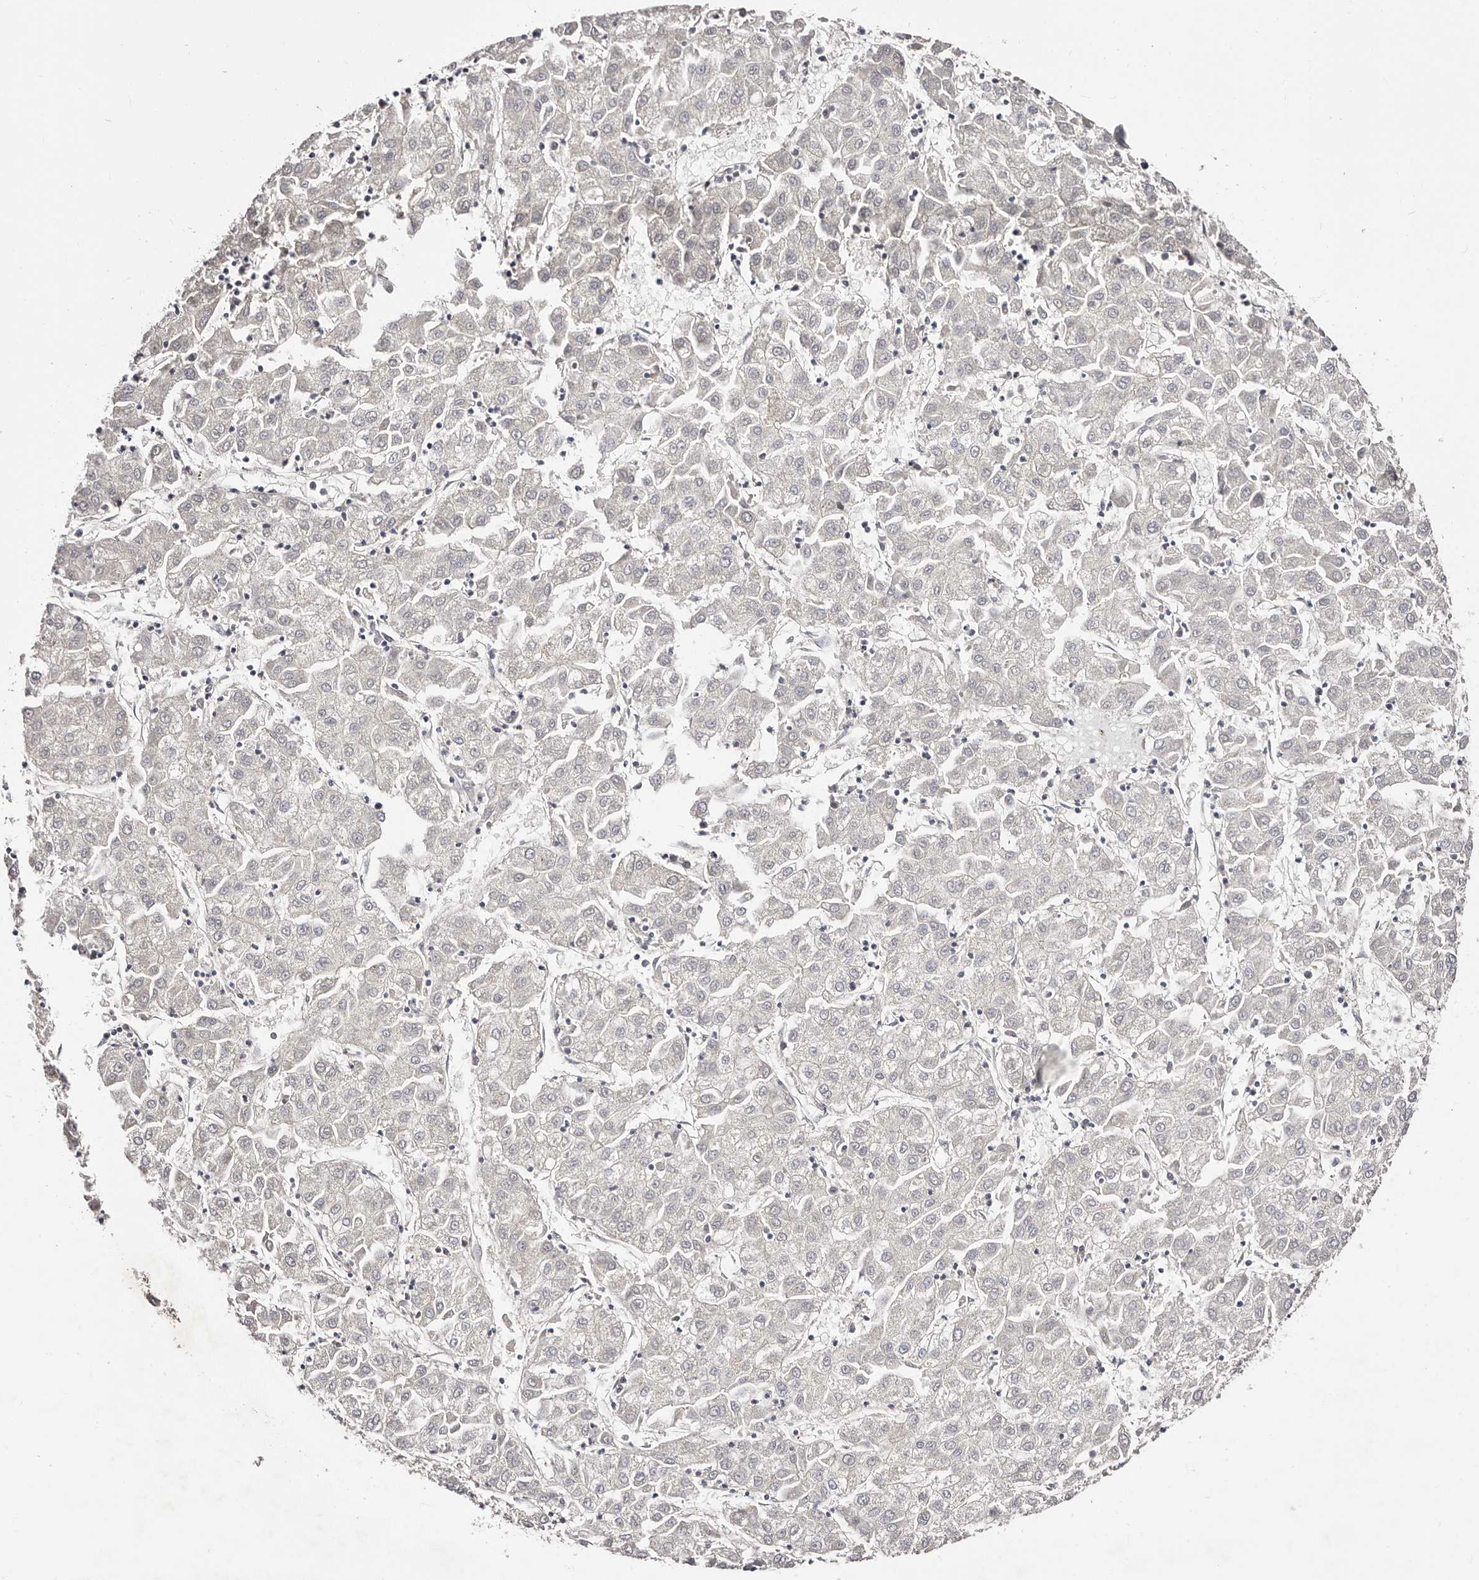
{"staining": {"intensity": "negative", "quantity": "none", "location": "none"}, "tissue": "liver cancer", "cell_type": "Tumor cells", "image_type": "cancer", "snomed": [{"axis": "morphology", "description": "Carcinoma, Hepatocellular, NOS"}, {"axis": "topography", "description": "Liver"}], "caption": "Tumor cells show no significant positivity in liver cancer (hepatocellular carcinoma). Brightfield microscopy of immunohistochemistry (IHC) stained with DAB (brown) and hematoxylin (blue), captured at high magnification.", "gene": "BICRAL", "patient": {"sex": "male", "age": 72}}